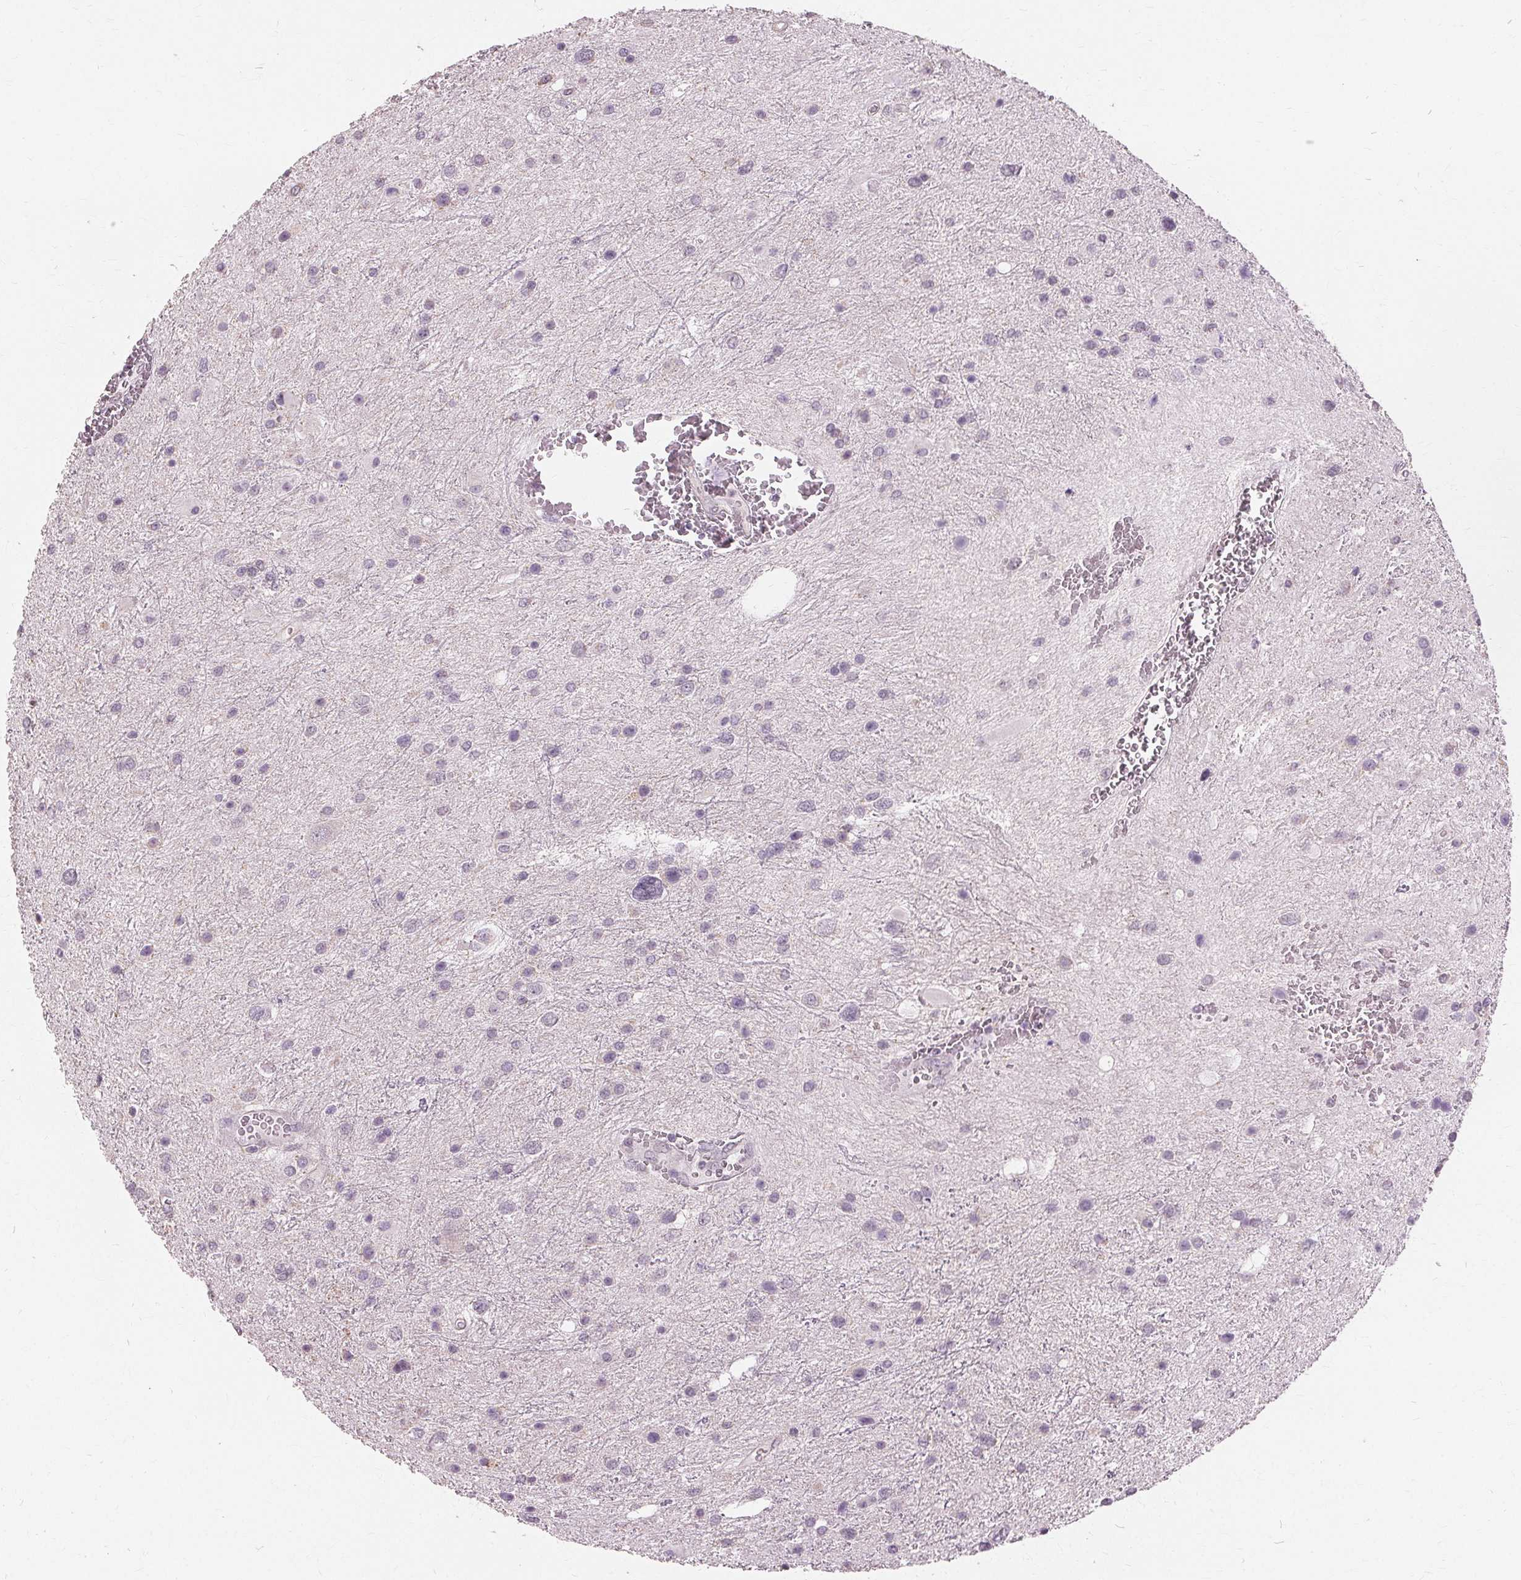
{"staining": {"intensity": "negative", "quantity": "none", "location": "none"}, "tissue": "glioma", "cell_type": "Tumor cells", "image_type": "cancer", "snomed": [{"axis": "morphology", "description": "Glioma, malignant, Low grade"}, {"axis": "topography", "description": "Brain"}], "caption": "A photomicrograph of human glioma is negative for staining in tumor cells.", "gene": "SIGLEC6", "patient": {"sex": "female", "age": 32}}